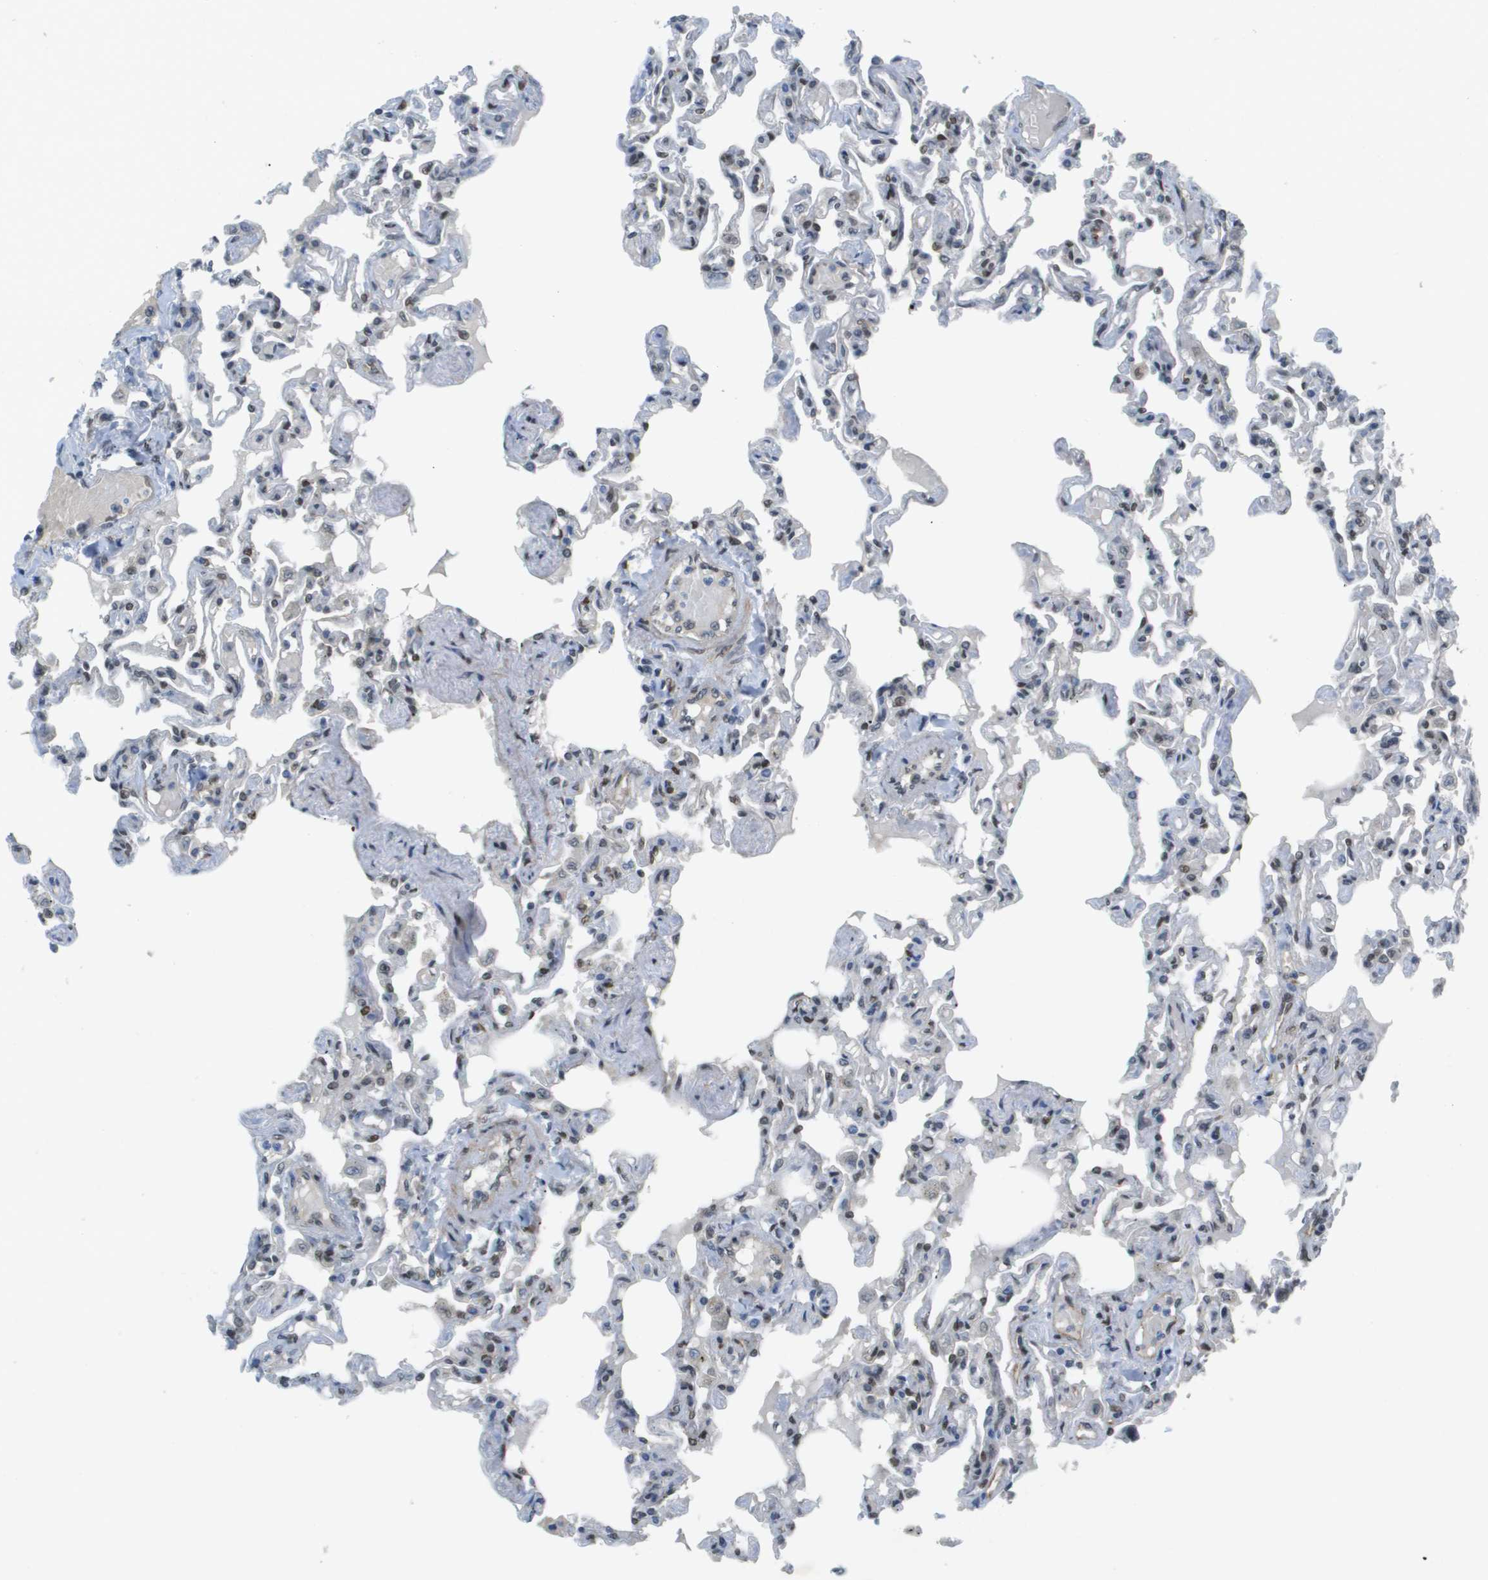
{"staining": {"intensity": "moderate", "quantity": "25%-75%", "location": "nuclear"}, "tissue": "lung", "cell_type": "Alveolar cells", "image_type": "normal", "snomed": [{"axis": "morphology", "description": "Normal tissue, NOS"}, {"axis": "topography", "description": "Lung"}], "caption": "Immunohistochemistry (IHC) of normal human lung shows medium levels of moderate nuclear expression in approximately 25%-75% of alveolar cells. The staining was performed using DAB (3,3'-diaminobenzidine), with brown indicating positive protein expression. Nuclei are stained blue with hematoxylin.", "gene": "ARID1B", "patient": {"sex": "male", "age": 21}}